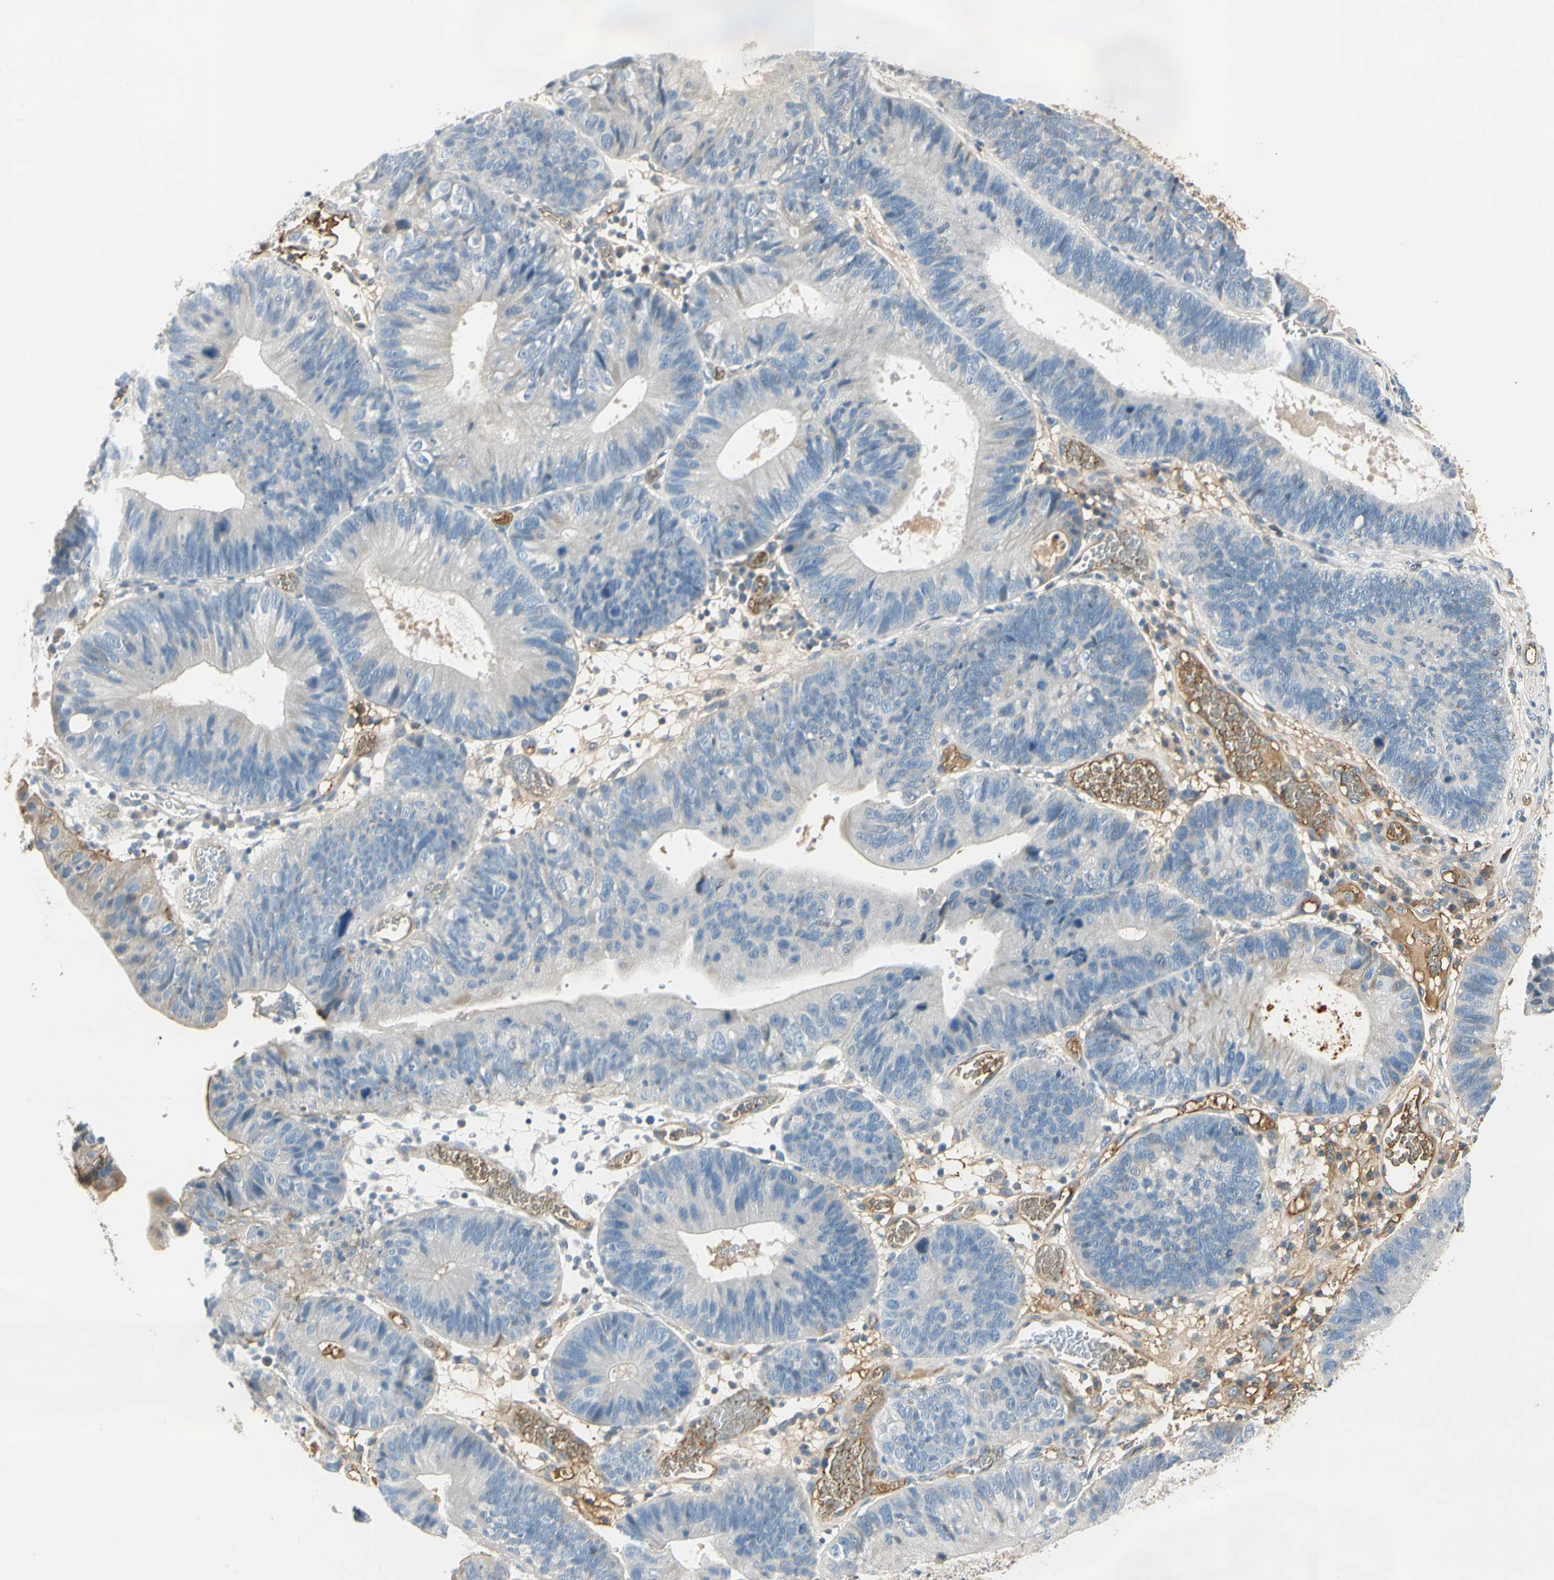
{"staining": {"intensity": "moderate", "quantity": "<25%", "location": "cytoplasmic/membranous"}, "tissue": "stomach cancer", "cell_type": "Tumor cells", "image_type": "cancer", "snomed": [{"axis": "morphology", "description": "Adenocarcinoma, NOS"}, {"axis": "topography", "description": "Stomach"}], "caption": "Immunohistochemistry micrograph of stomach cancer stained for a protein (brown), which reveals low levels of moderate cytoplasmic/membranous expression in approximately <25% of tumor cells.", "gene": "LAMB3", "patient": {"sex": "male", "age": 59}}